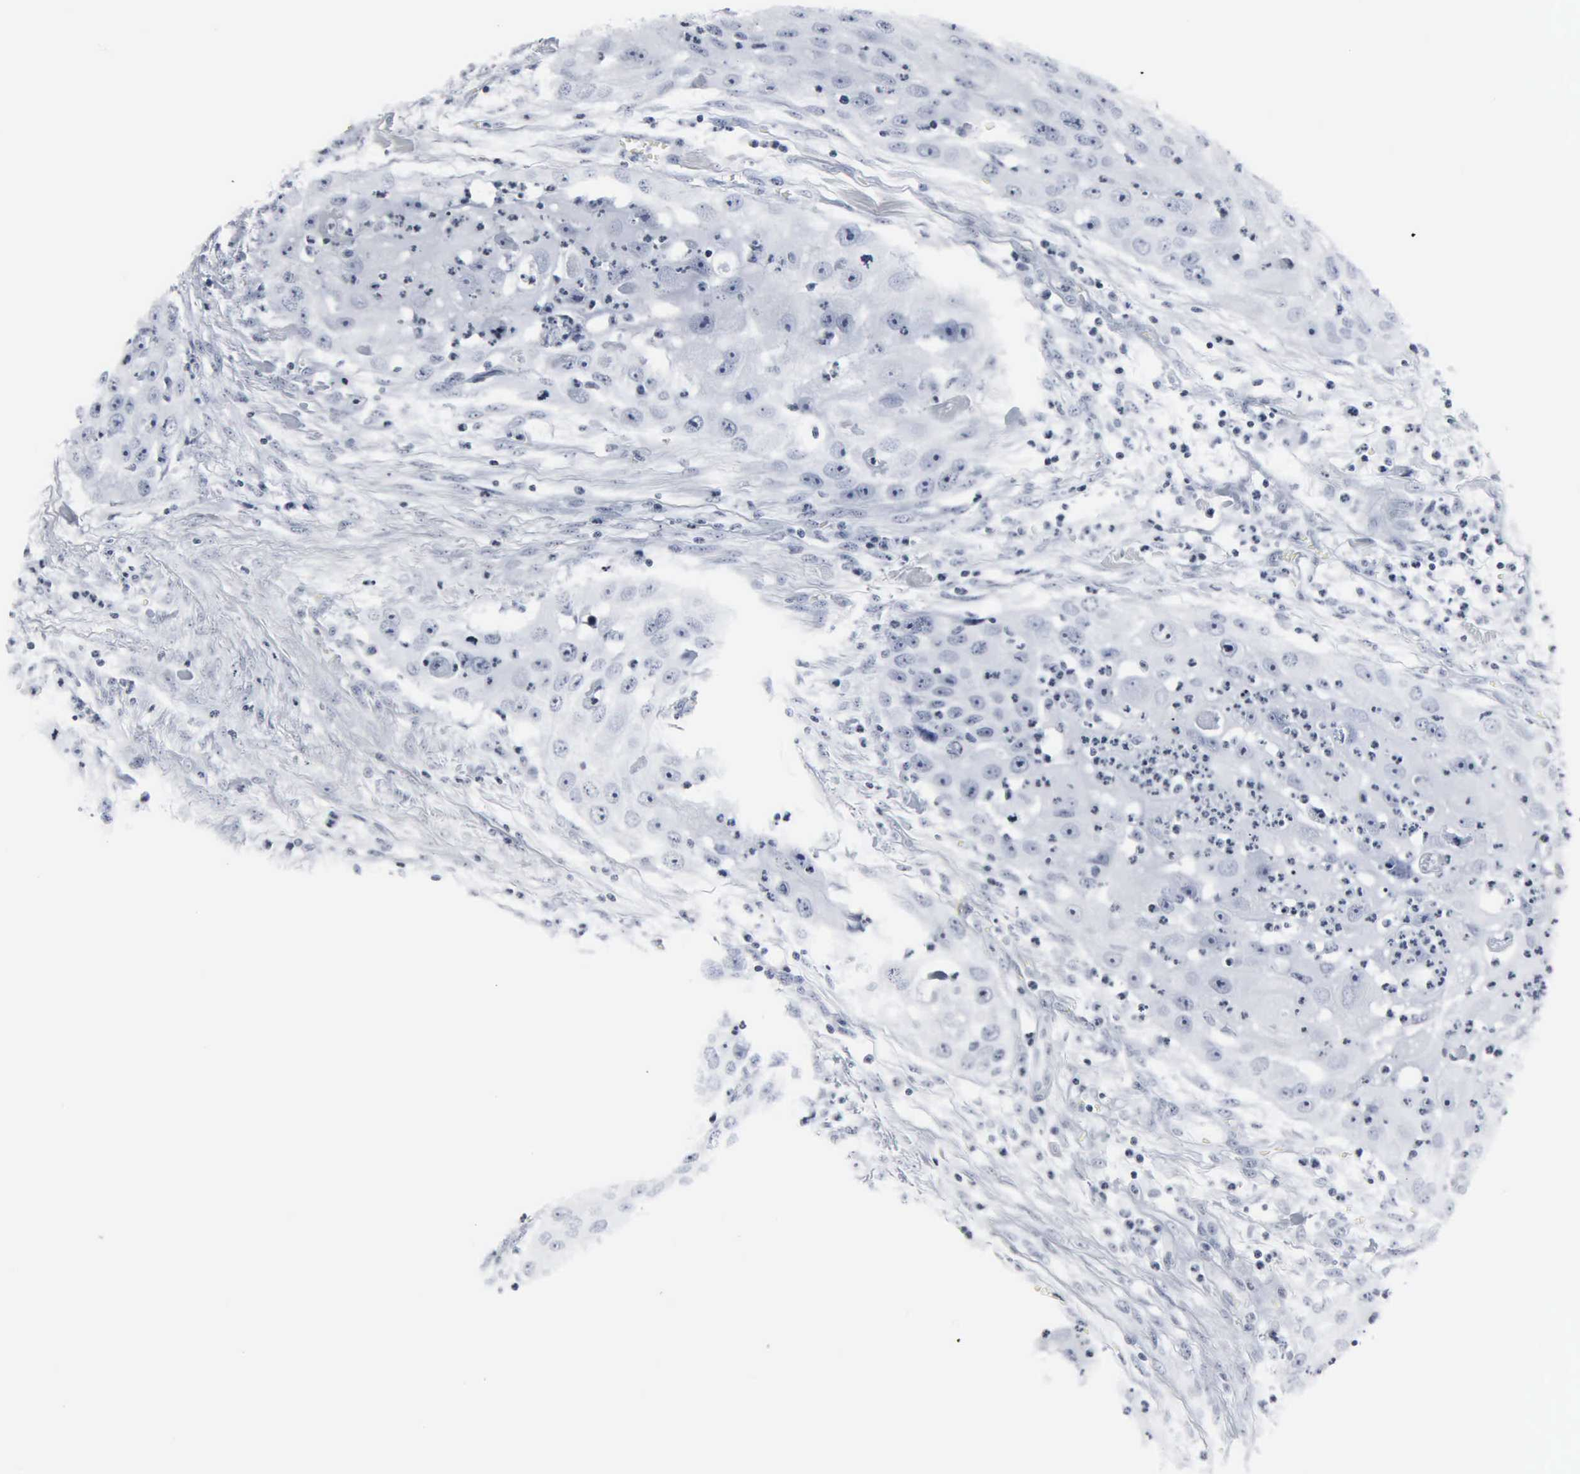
{"staining": {"intensity": "negative", "quantity": "none", "location": "none"}, "tissue": "head and neck cancer", "cell_type": "Tumor cells", "image_type": "cancer", "snomed": [{"axis": "morphology", "description": "Squamous cell carcinoma, NOS"}, {"axis": "topography", "description": "Head-Neck"}], "caption": "A micrograph of head and neck cancer (squamous cell carcinoma) stained for a protein exhibits no brown staining in tumor cells.", "gene": "DGCR2", "patient": {"sex": "male", "age": 64}}